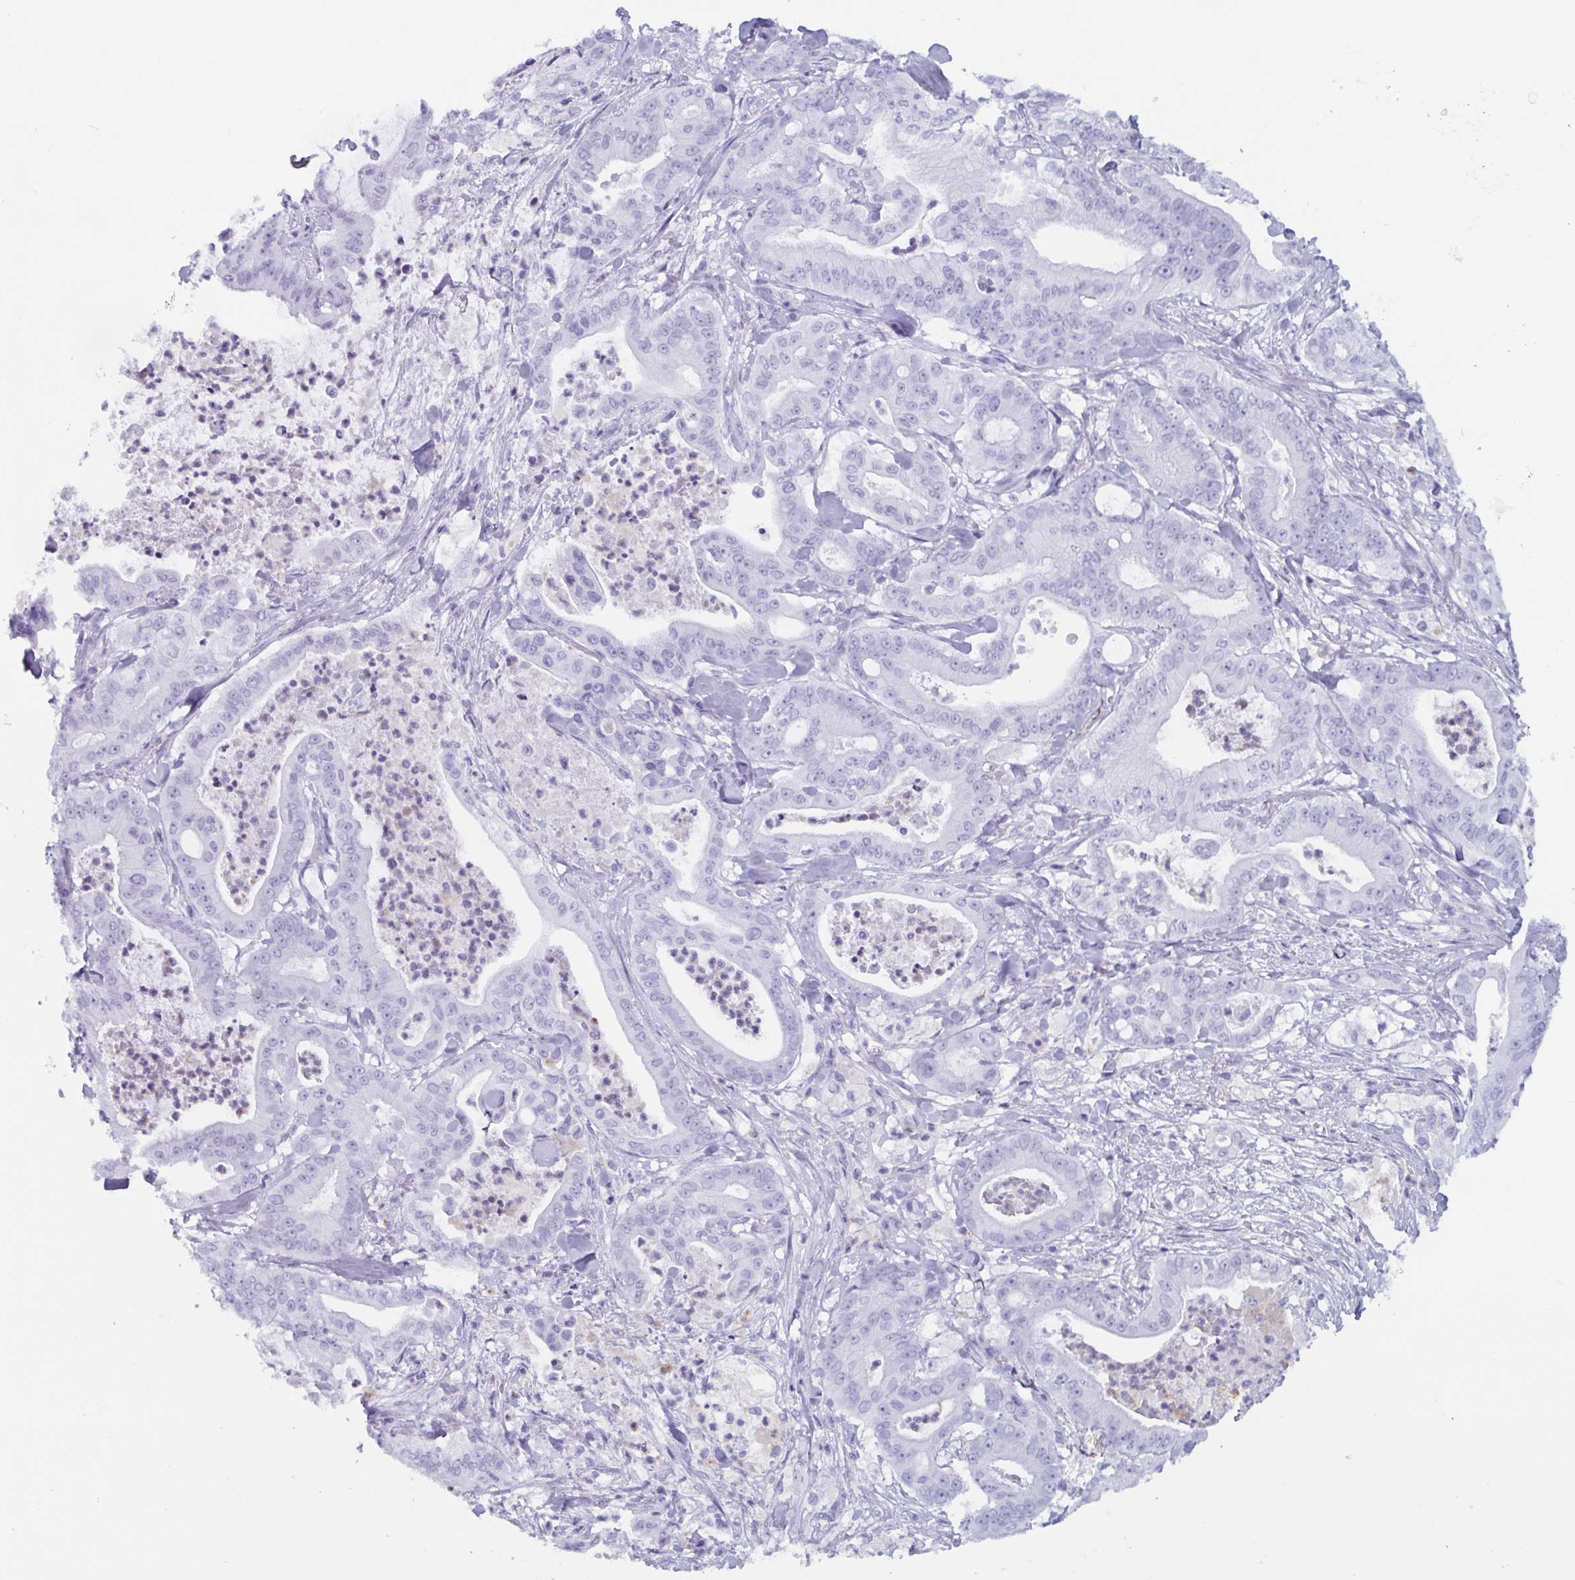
{"staining": {"intensity": "negative", "quantity": "none", "location": "none"}, "tissue": "pancreatic cancer", "cell_type": "Tumor cells", "image_type": "cancer", "snomed": [{"axis": "morphology", "description": "Adenocarcinoma, NOS"}, {"axis": "topography", "description": "Pancreas"}], "caption": "This histopathology image is of adenocarcinoma (pancreatic) stained with immunohistochemistry to label a protein in brown with the nuclei are counter-stained blue. There is no positivity in tumor cells. (Brightfield microscopy of DAB IHC at high magnification).", "gene": "BPI", "patient": {"sex": "male", "age": 71}}